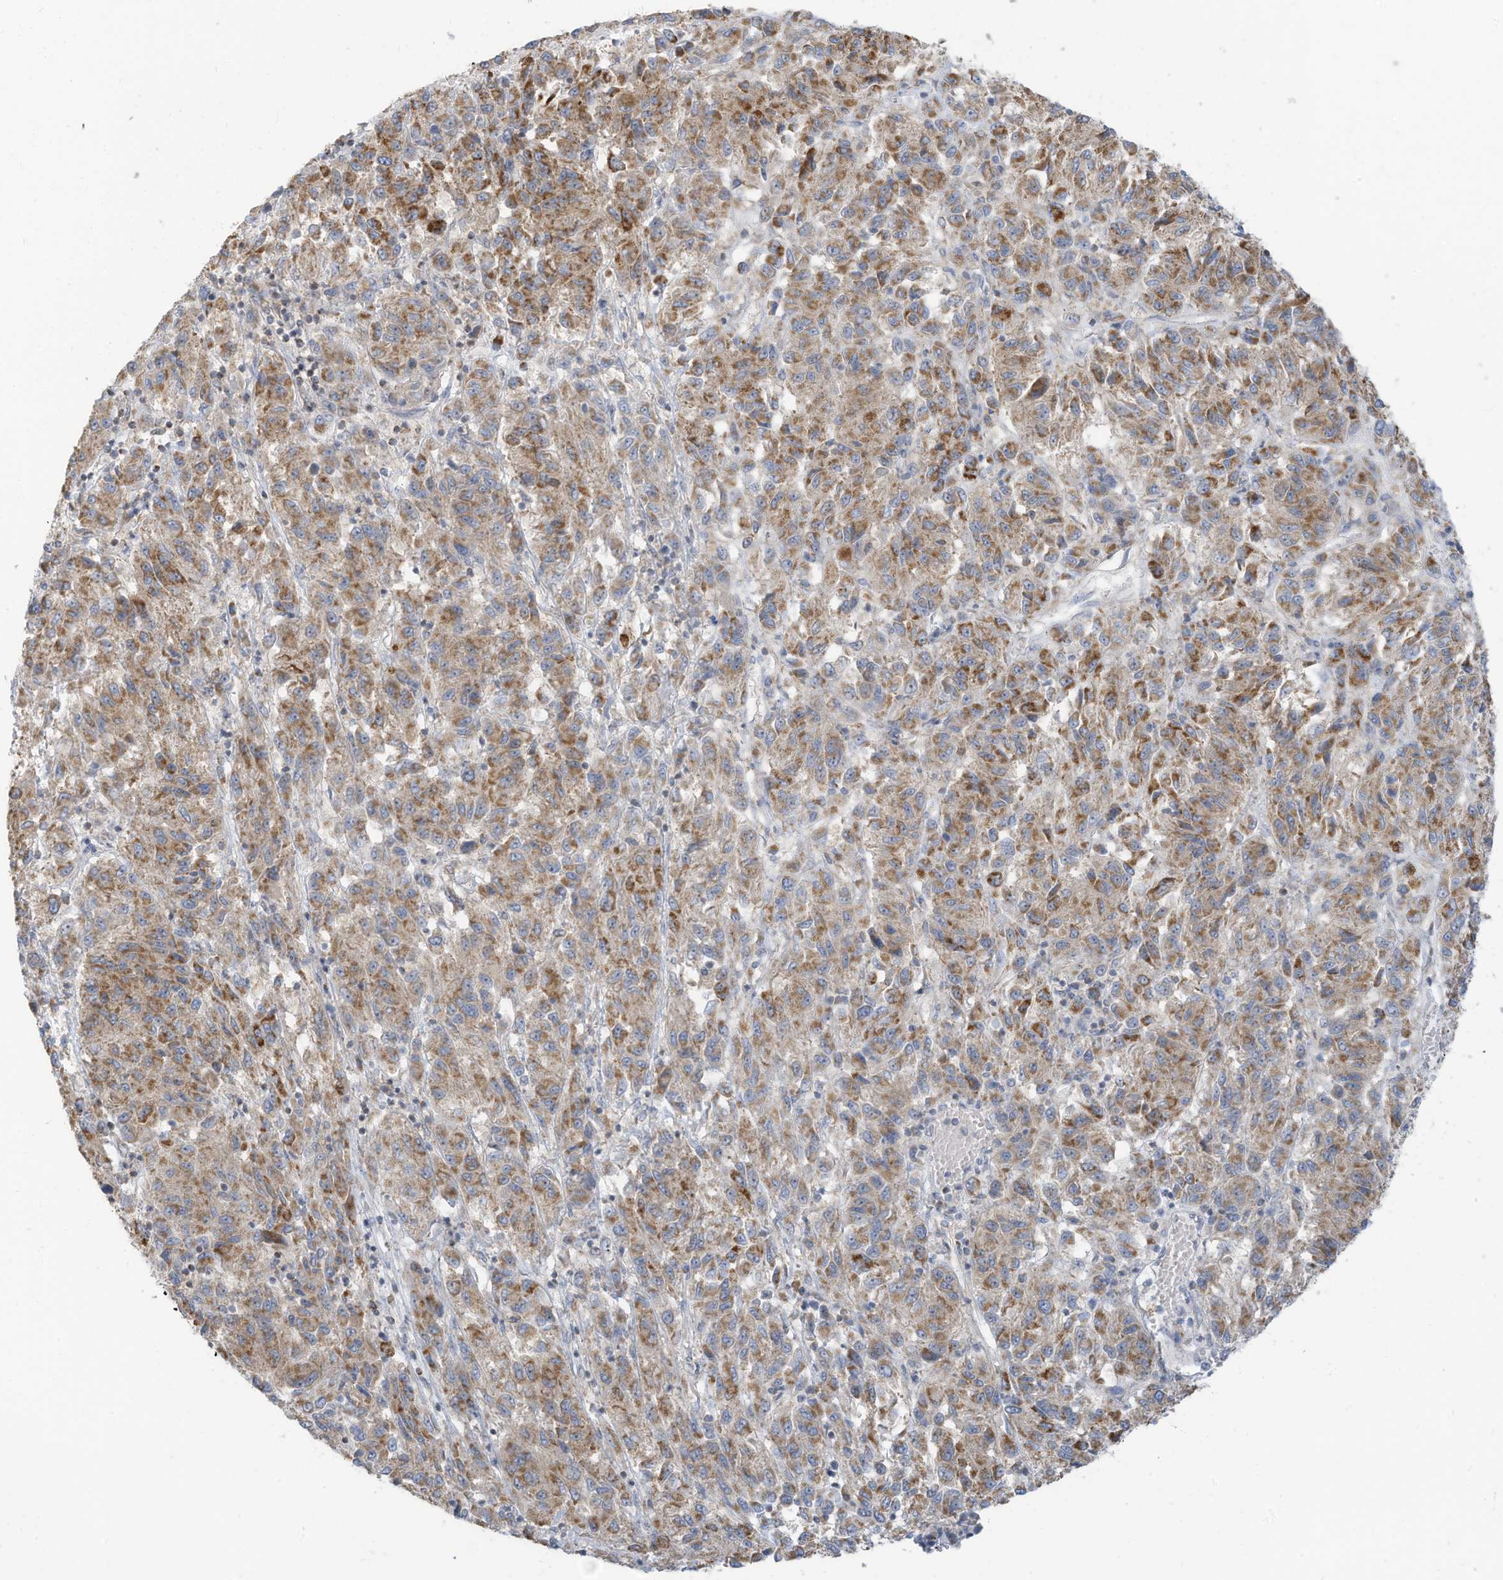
{"staining": {"intensity": "moderate", "quantity": ">75%", "location": "cytoplasmic/membranous"}, "tissue": "melanoma", "cell_type": "Tumor cells", "image_type": "cancer", "snomed": [{"axis": "morphology", "description": "Malignant melanoma, Metastatic site"}, {"axis": "topography", "description": "Lung"}], "caption": "Protein staining by IHC demonstrates moderate cytoplasmic/membranous positivity in about >75% of tumor cells in melanoma.", "gene": "GTPBP2", "patient": {"sex": "male", "age": 64}}